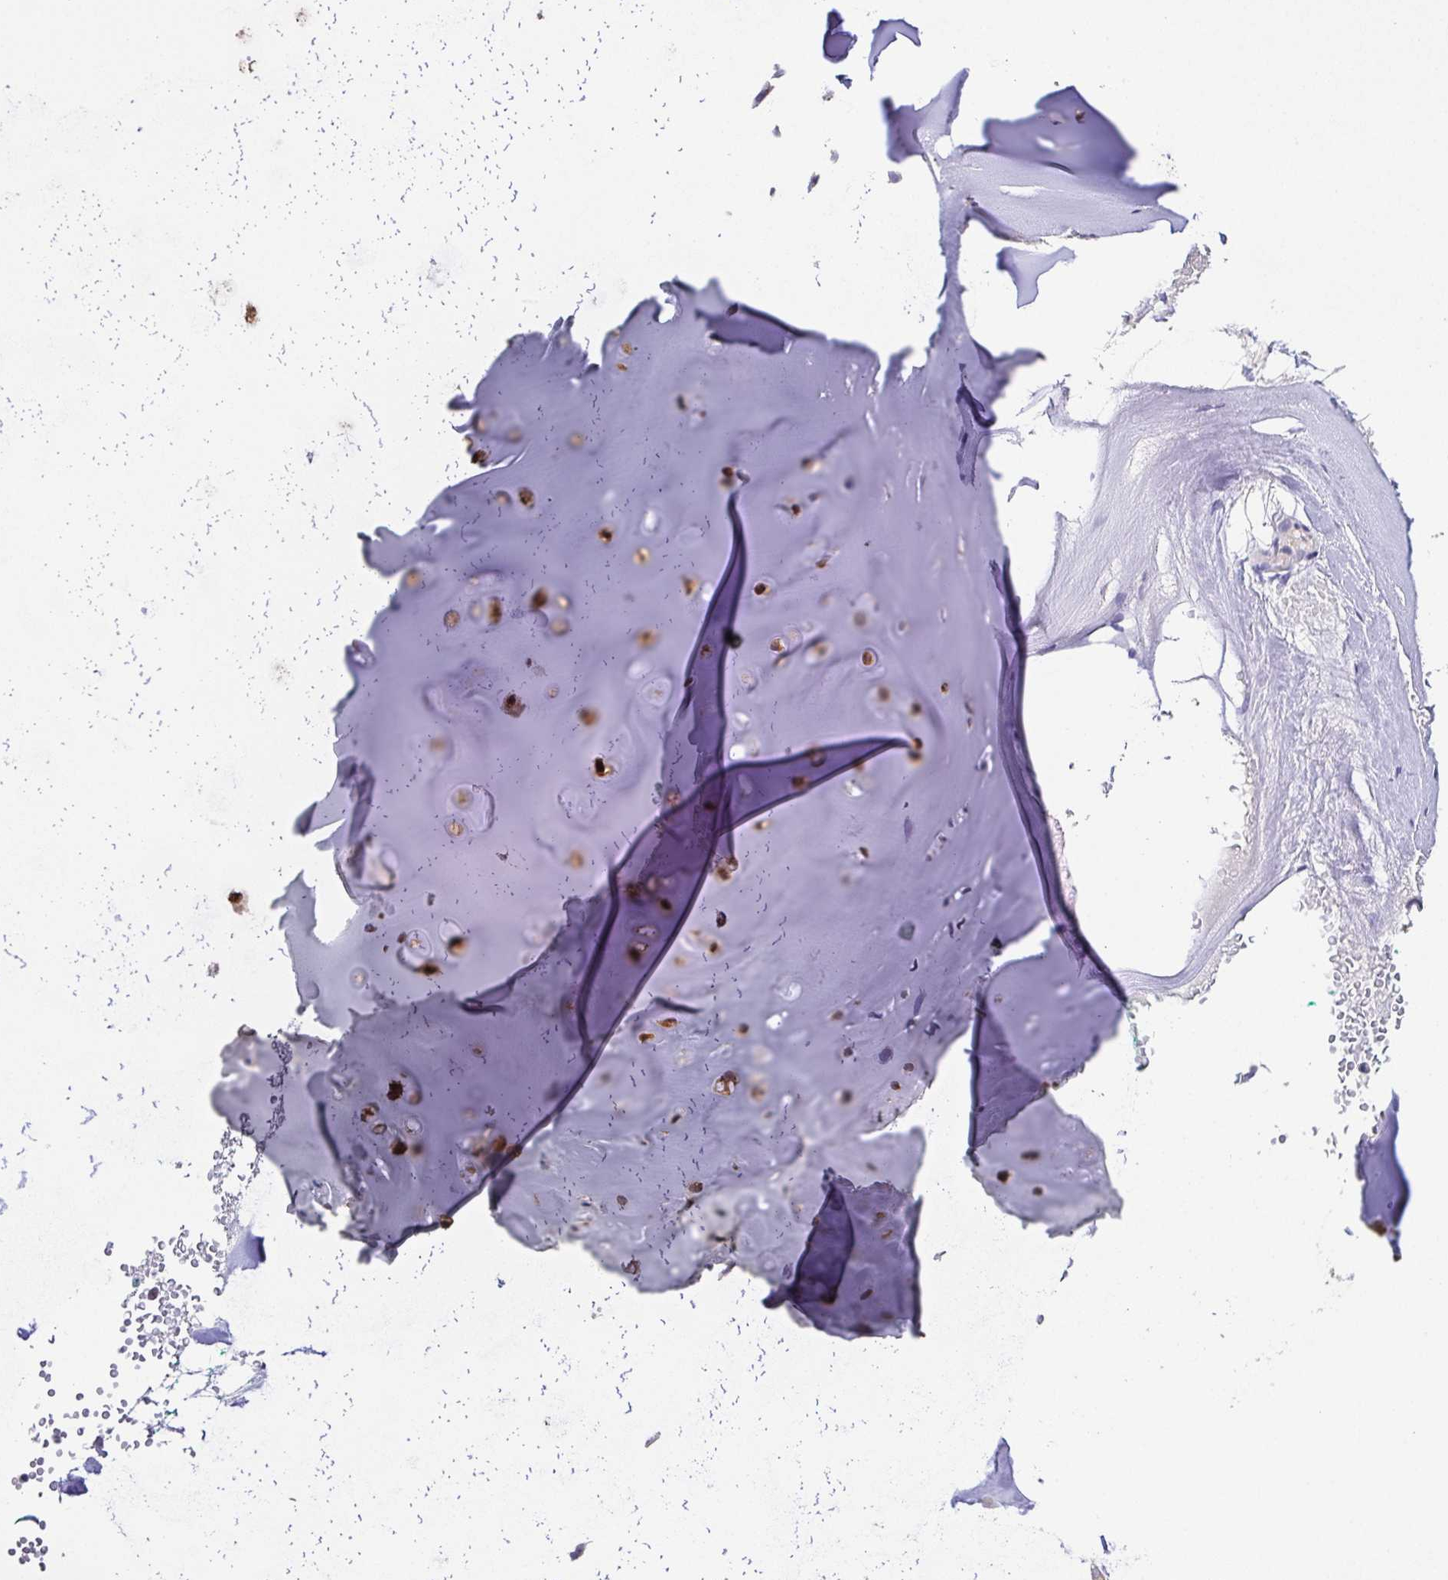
{"staining": {"intensity": "negative", "quantity": "none", "location": "none"}, "tissue": "adipose tissue", "cell_type": "Adipocytes", "image_type": "normal", "snomed": [{"axis": "morphology", "description": "Normal tissue, NOS"}, {"axis": "morphology", "description": "Basal cell carcinoma"}, {"axis": "topography", "description": "Cartilage tissue"}, {"axis": "topography", "description": "Nasopharynx"}, {"axis": "topography", "description": "Oral tissue"}], "caption": "High magnification brightfield microscopy of normal adipose tissue stained with DAB (brown) and counterstained with hematoxylin (blue): adipocytes show no significant positivity. Brightfield microscopy of immunohistochemistry (IHC) stained with DAB (3,3'-diaminobenzidine) (brown) and hematoxylin (blue), captured at high magnification.", "gene": "EIF3D", "patient": {"sex": "female", "age": 77}}